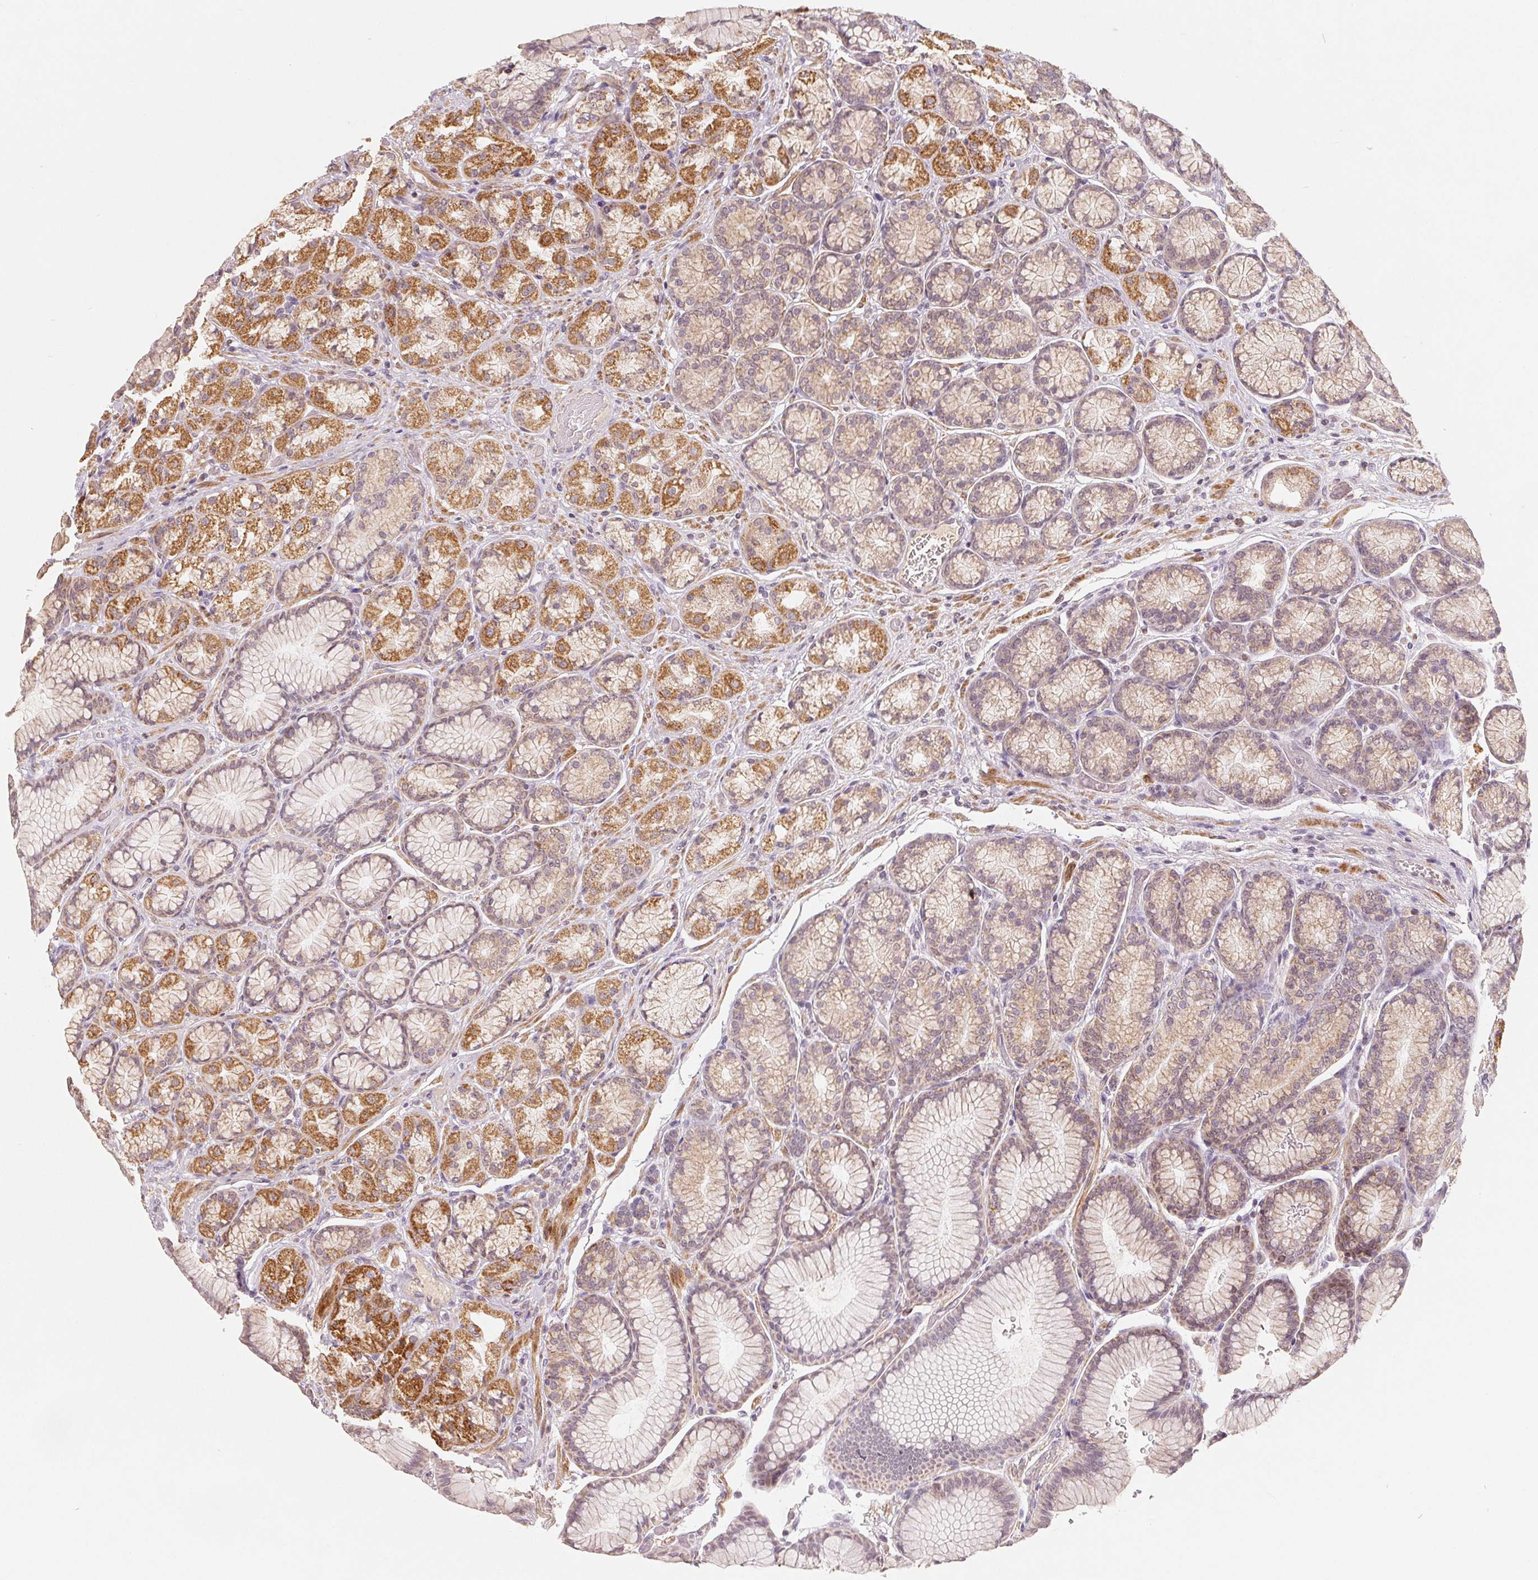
{"staining": {"intensity": "moderate", "quantity": "25%-75%", "location": "cytoplasmic/membranous"}, "tissue": "stomach", "cell_type": "Glandular cells", "image_type": "normal", "snomed": [{"axis": "morphology", "description": "Normal tissue, NOS"}, {"axis": "morphology", "description": "Adenocarcinoma, NOS"}, {"axis": "morphology", "description": "Adenocarcinoma, High grade"}, {"axis": "topography", "description": "Stomach, upper"}, {"axis": "topography", "description": "Stomach"}], "caption": "Protein staining of normal stomach displays moderate cytoplasmic/membranous positivity in approximately 25%-75% of glandular cells. (Stains: DAB in brown, nuclei in blue, Microscopy: brightfield microscopy at high magnification).", "gene": "GHITM", "patient": {"sex": "female", "age": 65}}